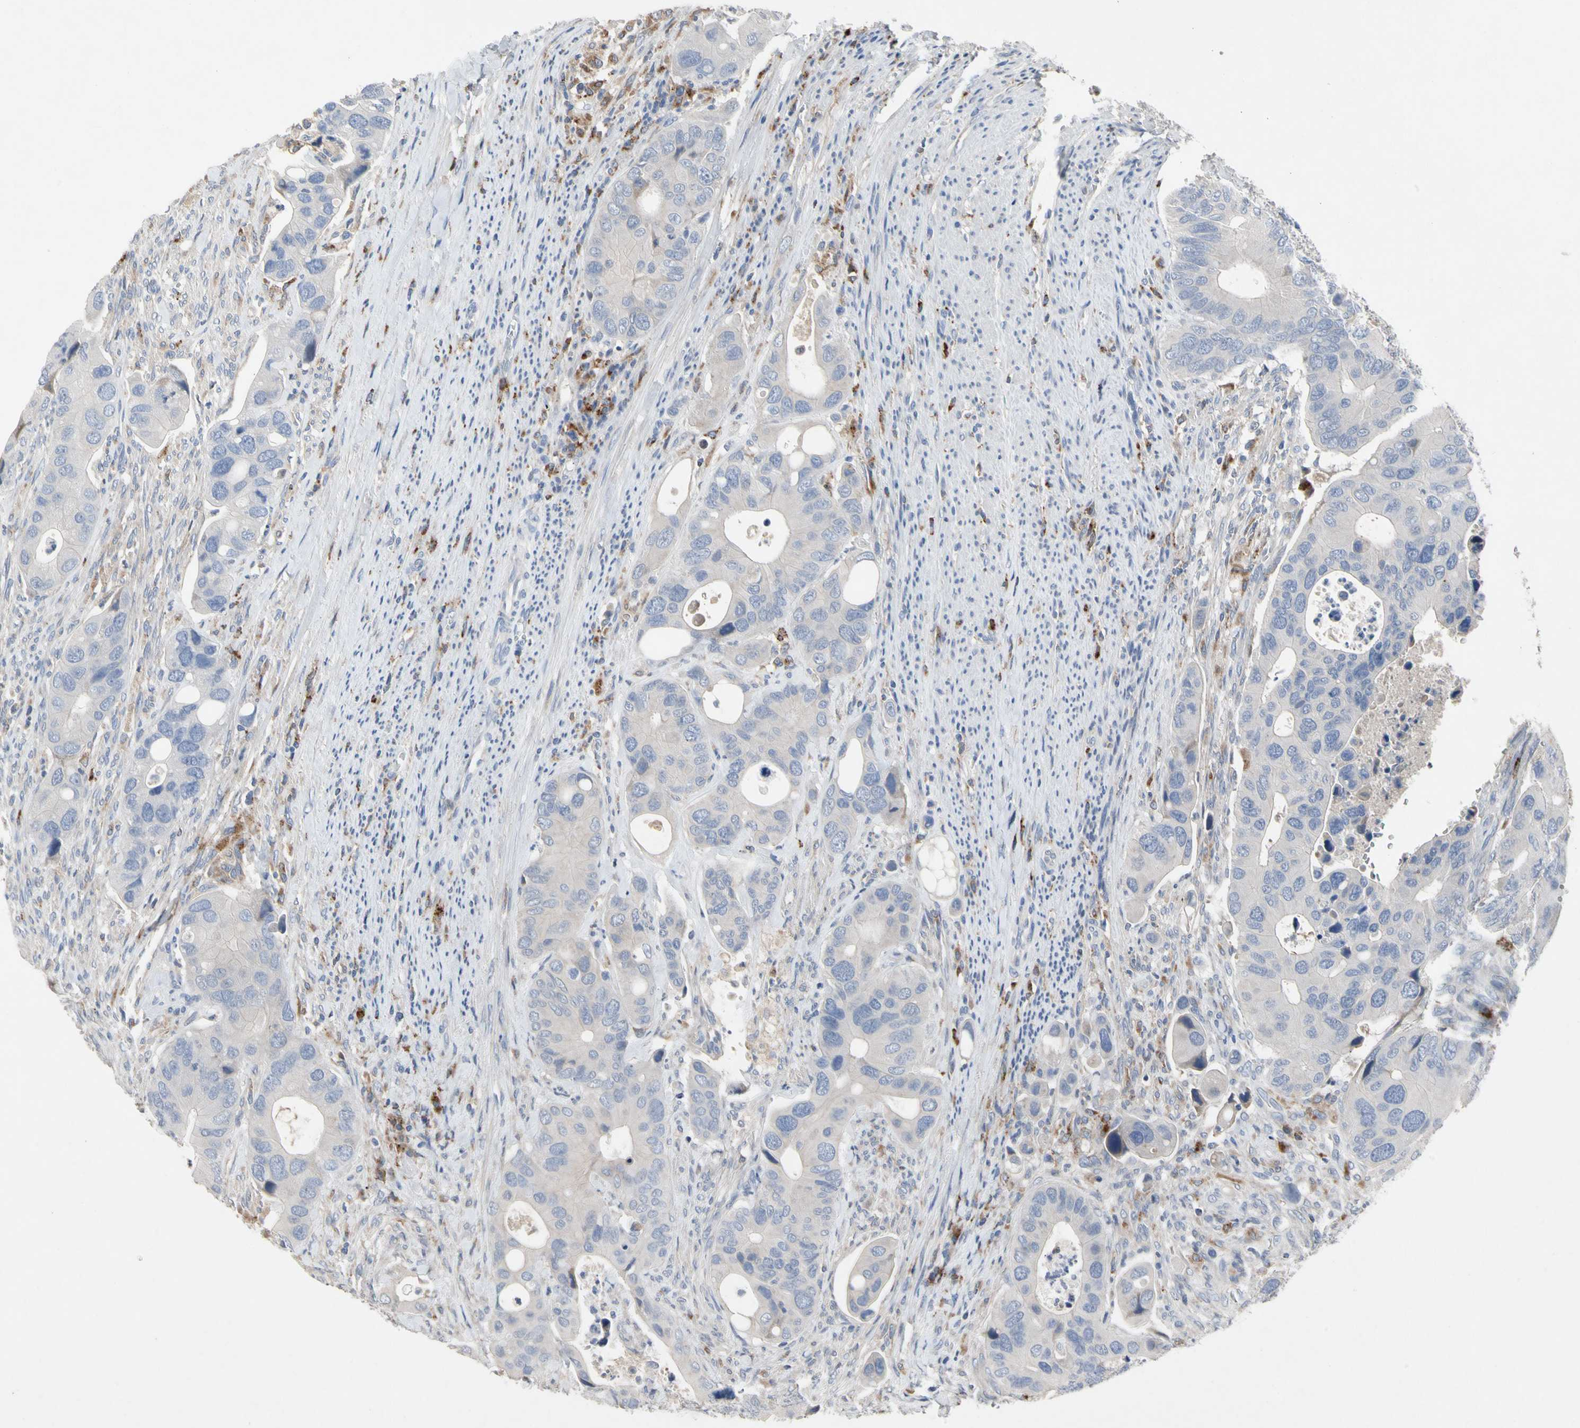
{"staining": {"intensity": "negative", "quantity": "none", "location": "none"}, "tissue": "colorectal cancer", "cell_type": "Tumor cells", "image_type": "cancer", "snomed": [{"axis": "morphology", "description": "Adenocarcinoma, NOS"}, {"axis": "topography", "description": "Rectum"}], "caption": "Colorectal cancer was stained to show a protein in brown. There is no significant positivity in tumor cells.", "gene": "ADA2", "patient": {"sex": "female", "age": 57}}